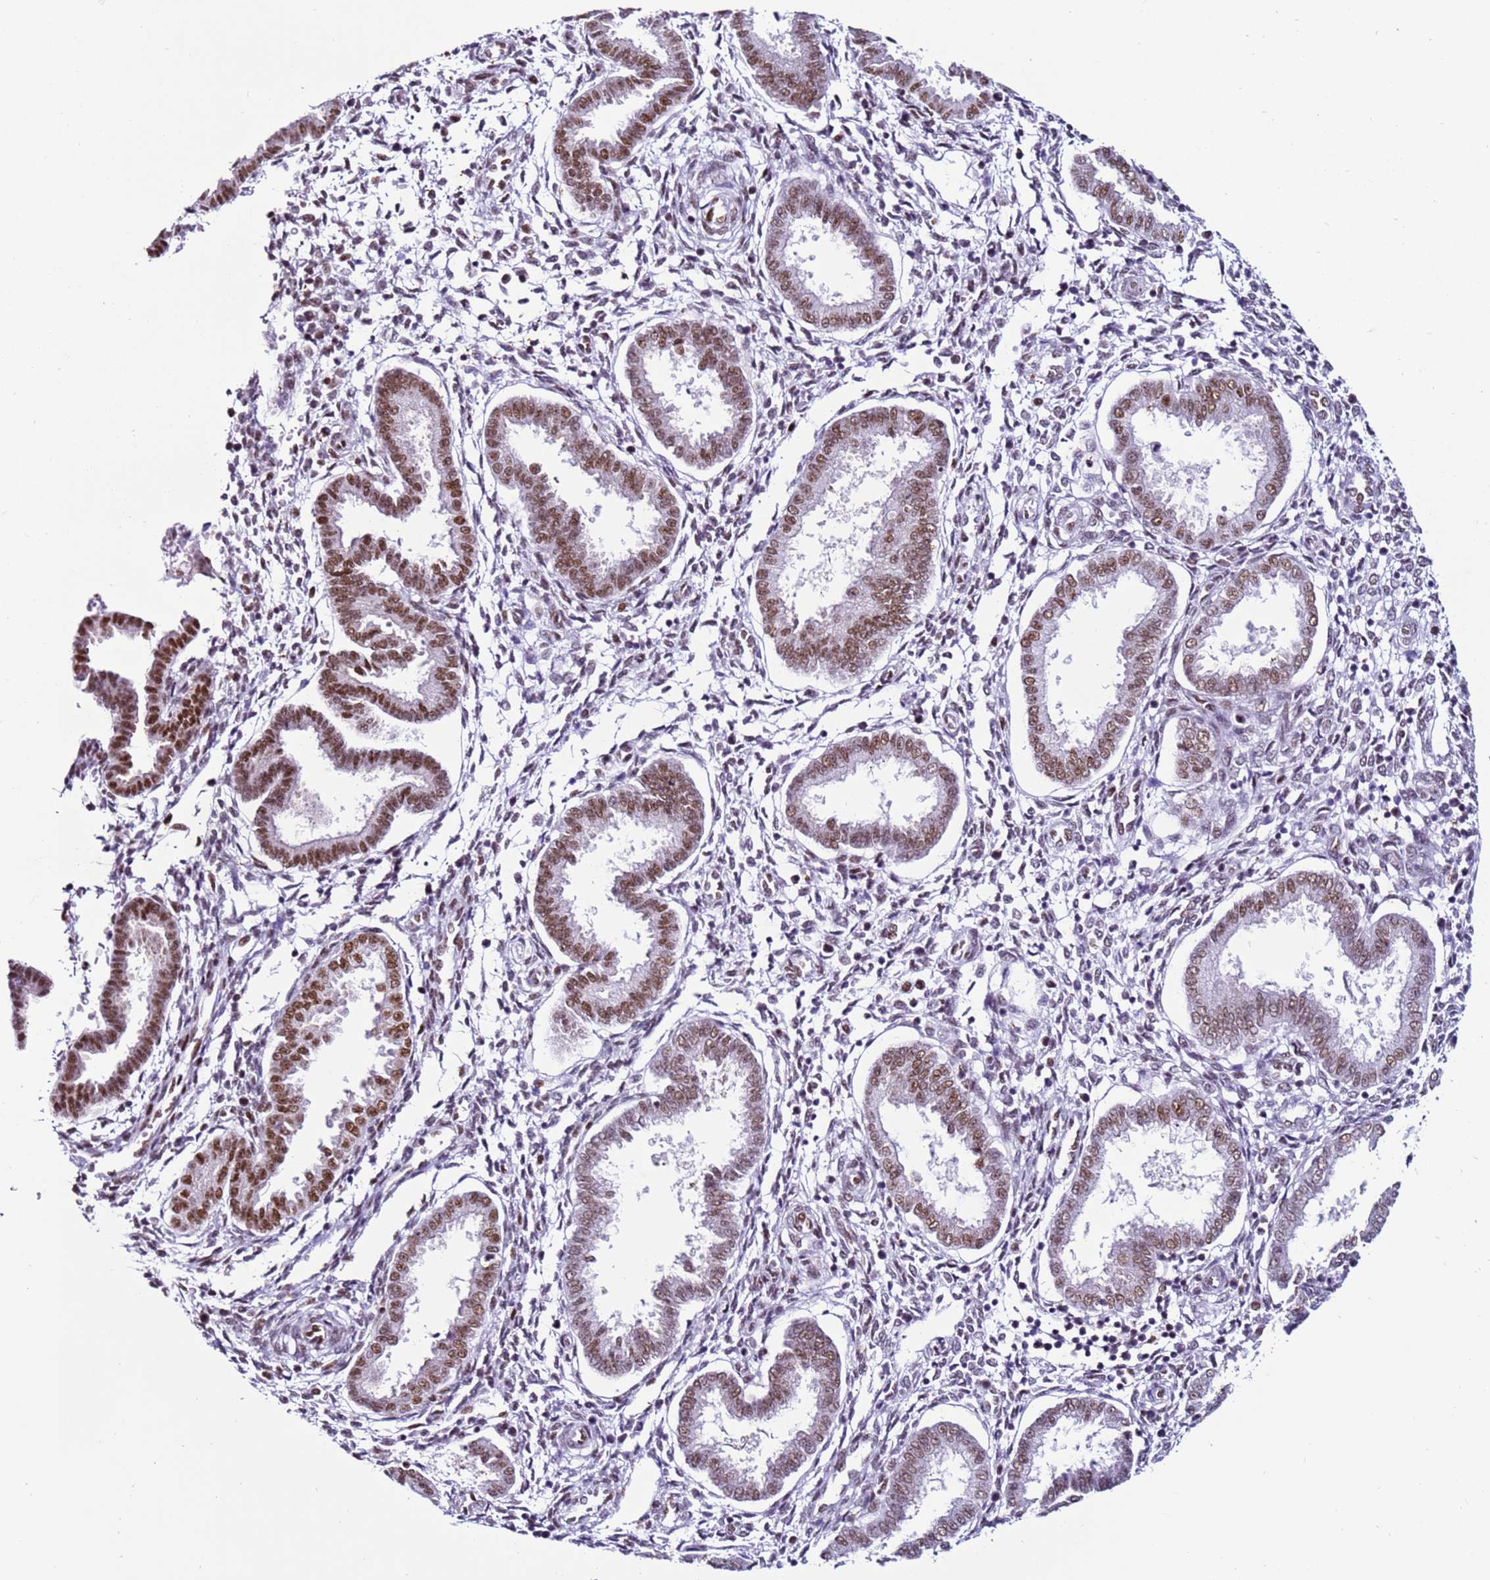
{"staining": {"intensity": "weak", "quantity": "<25%", "location": "nuclear"}, "tissue": "endometrium", "cell_type": "Cells in endometrial stroma", "image_type": "normal", "snomed": [{"axis": "morphology", "description": "Normal tissue, NOS"}, {"axis": "topography", "description": "Endometrium"}], "caption": "Normal endometrium was stained to show a protein in brown. There is no significant staining in cells in endometrial stroma.", "gene": "KPNA4", "patient": {"sex": "female", "age": 24}}